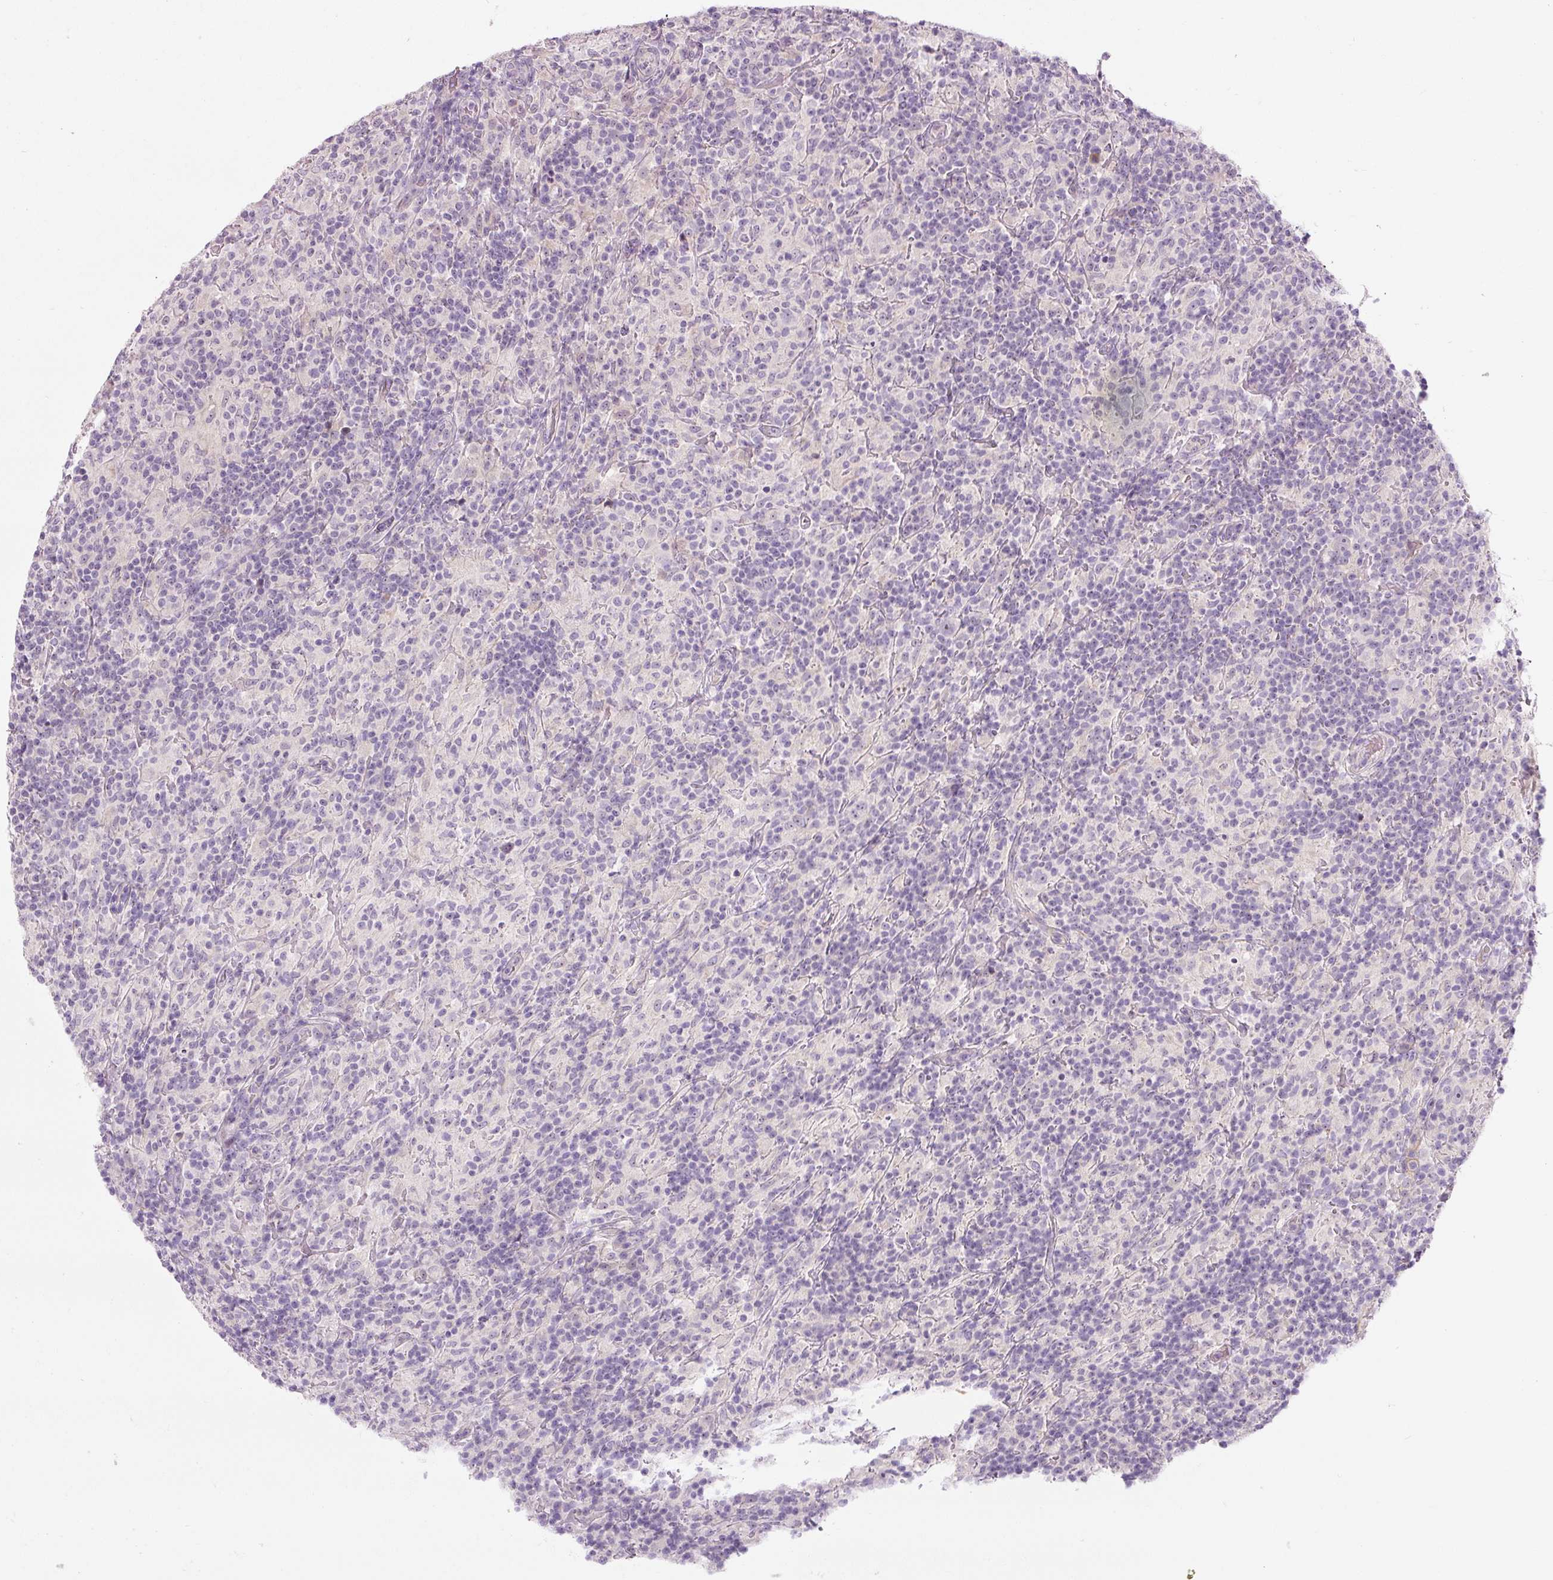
{"staining": {"intensity": "negative", "quantity": "none", "location": "none"}, "tissue": "lymphoma", "cell_type": "Tumor cells", "image_type": "cancer", "snomed": [{"axis": "morphology", "description": "Hodgkin's disease, NOS"}, {"axis": "topography", "description": "Lymph node"}], "caption": "Lymphoma stained for a protein using immunohistochemistry exhibits no positivity tumor cells.", "gene": "TMEM37", "patient": {"sex": "male", "age": 70}}